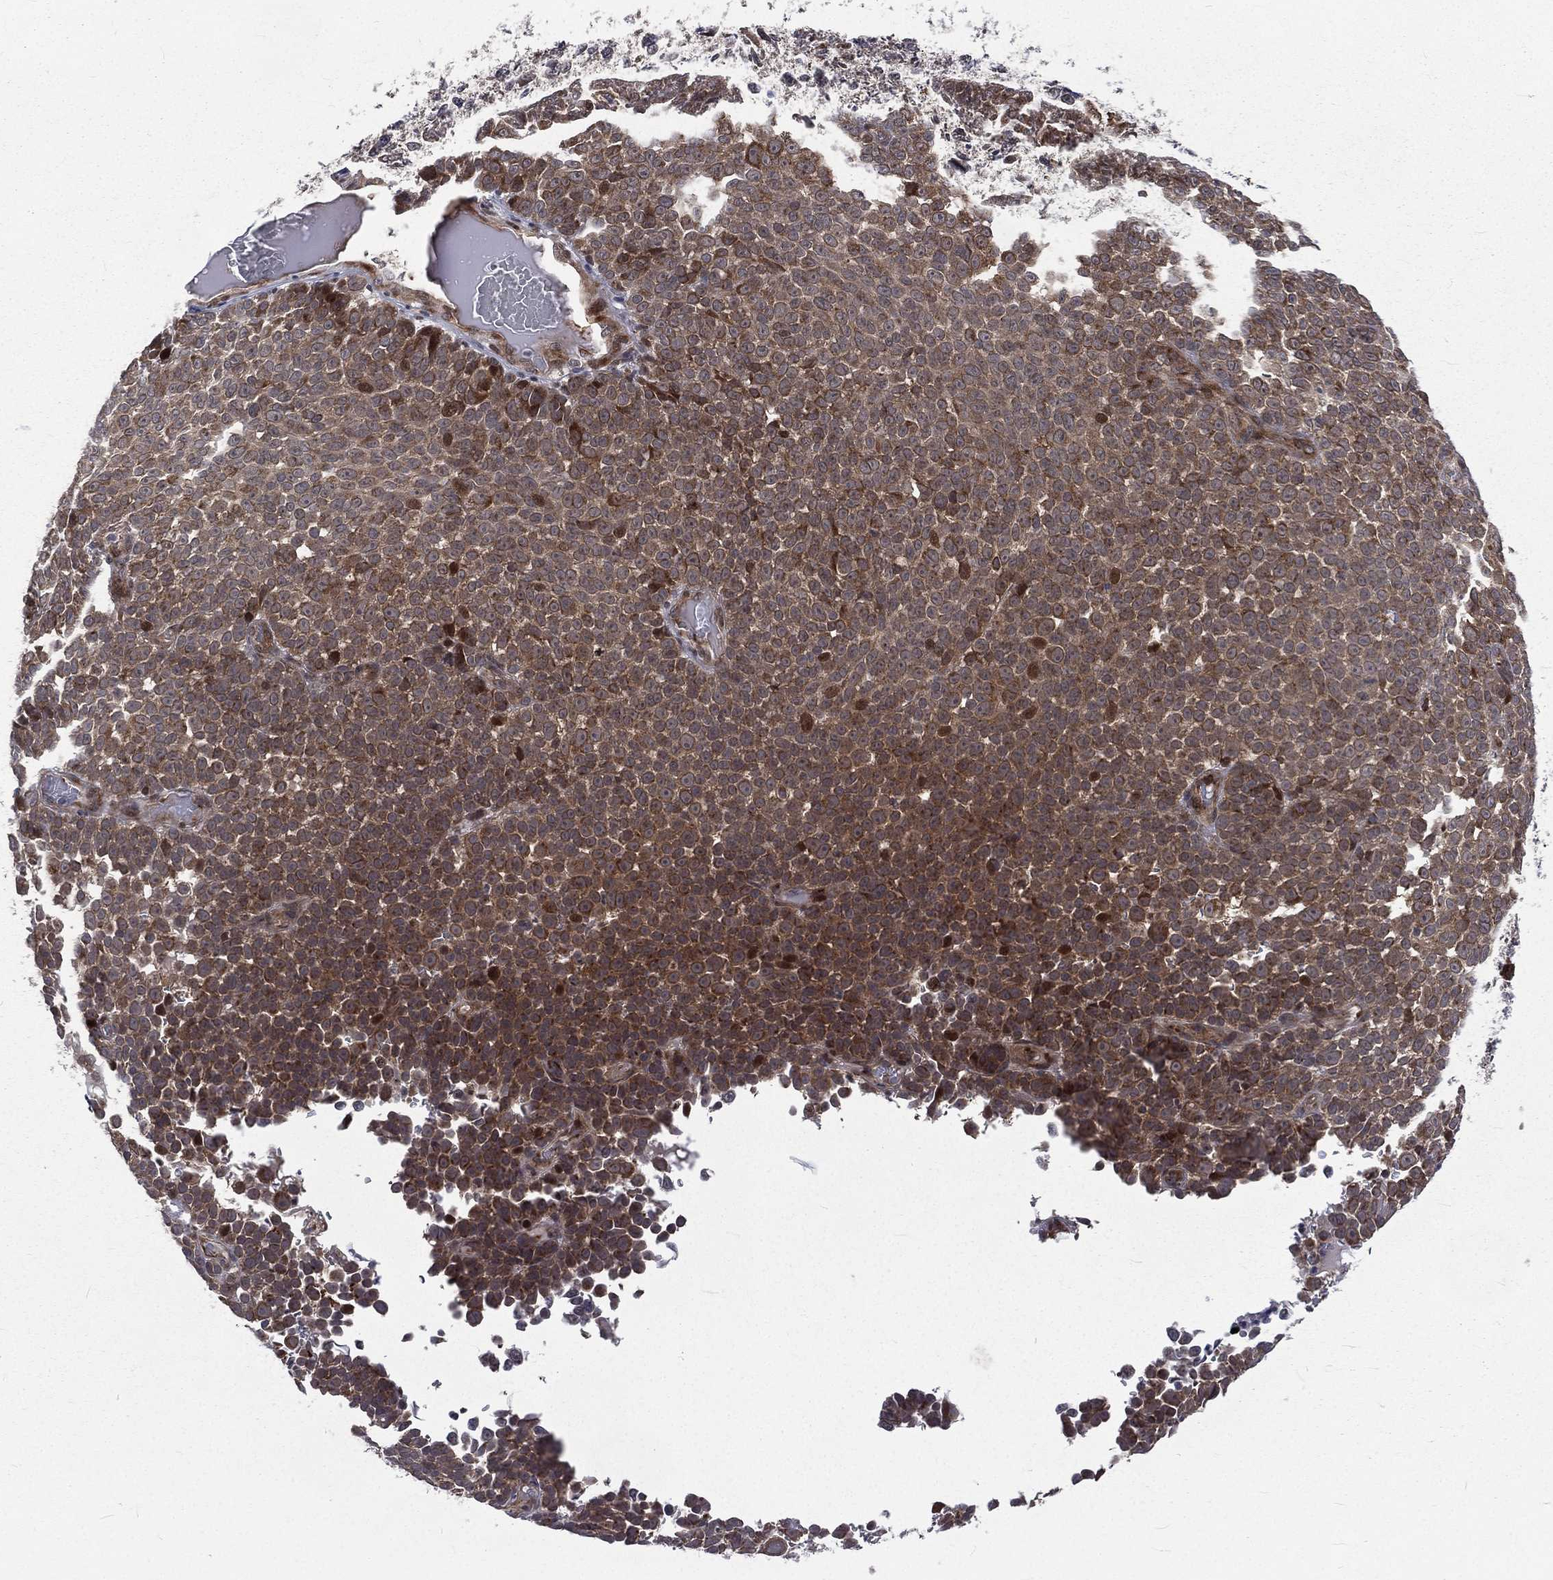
{"staining": {"intensity": "moderate", "quantity": "<25%", "location": "cytoplasmic/membranous"}, "tissue": "melanoma", "cell_type": "Tumor cells", "image_type": "cancer", "snomed": [{"axis": "morphology", "description": "Malignant melanoma, NOS"}, {"axis": "topography", "description": "Skin"}], "caption": "Immunohistochemical staining of malignant melanoma exhibits low levels of moderate cytoplasmic/membranous protein expression in approximately <25% of tumor cells. Nuclei are stained in blue.", "gene": "ARL3", "patient": {"sex": "female", "age": 95}}